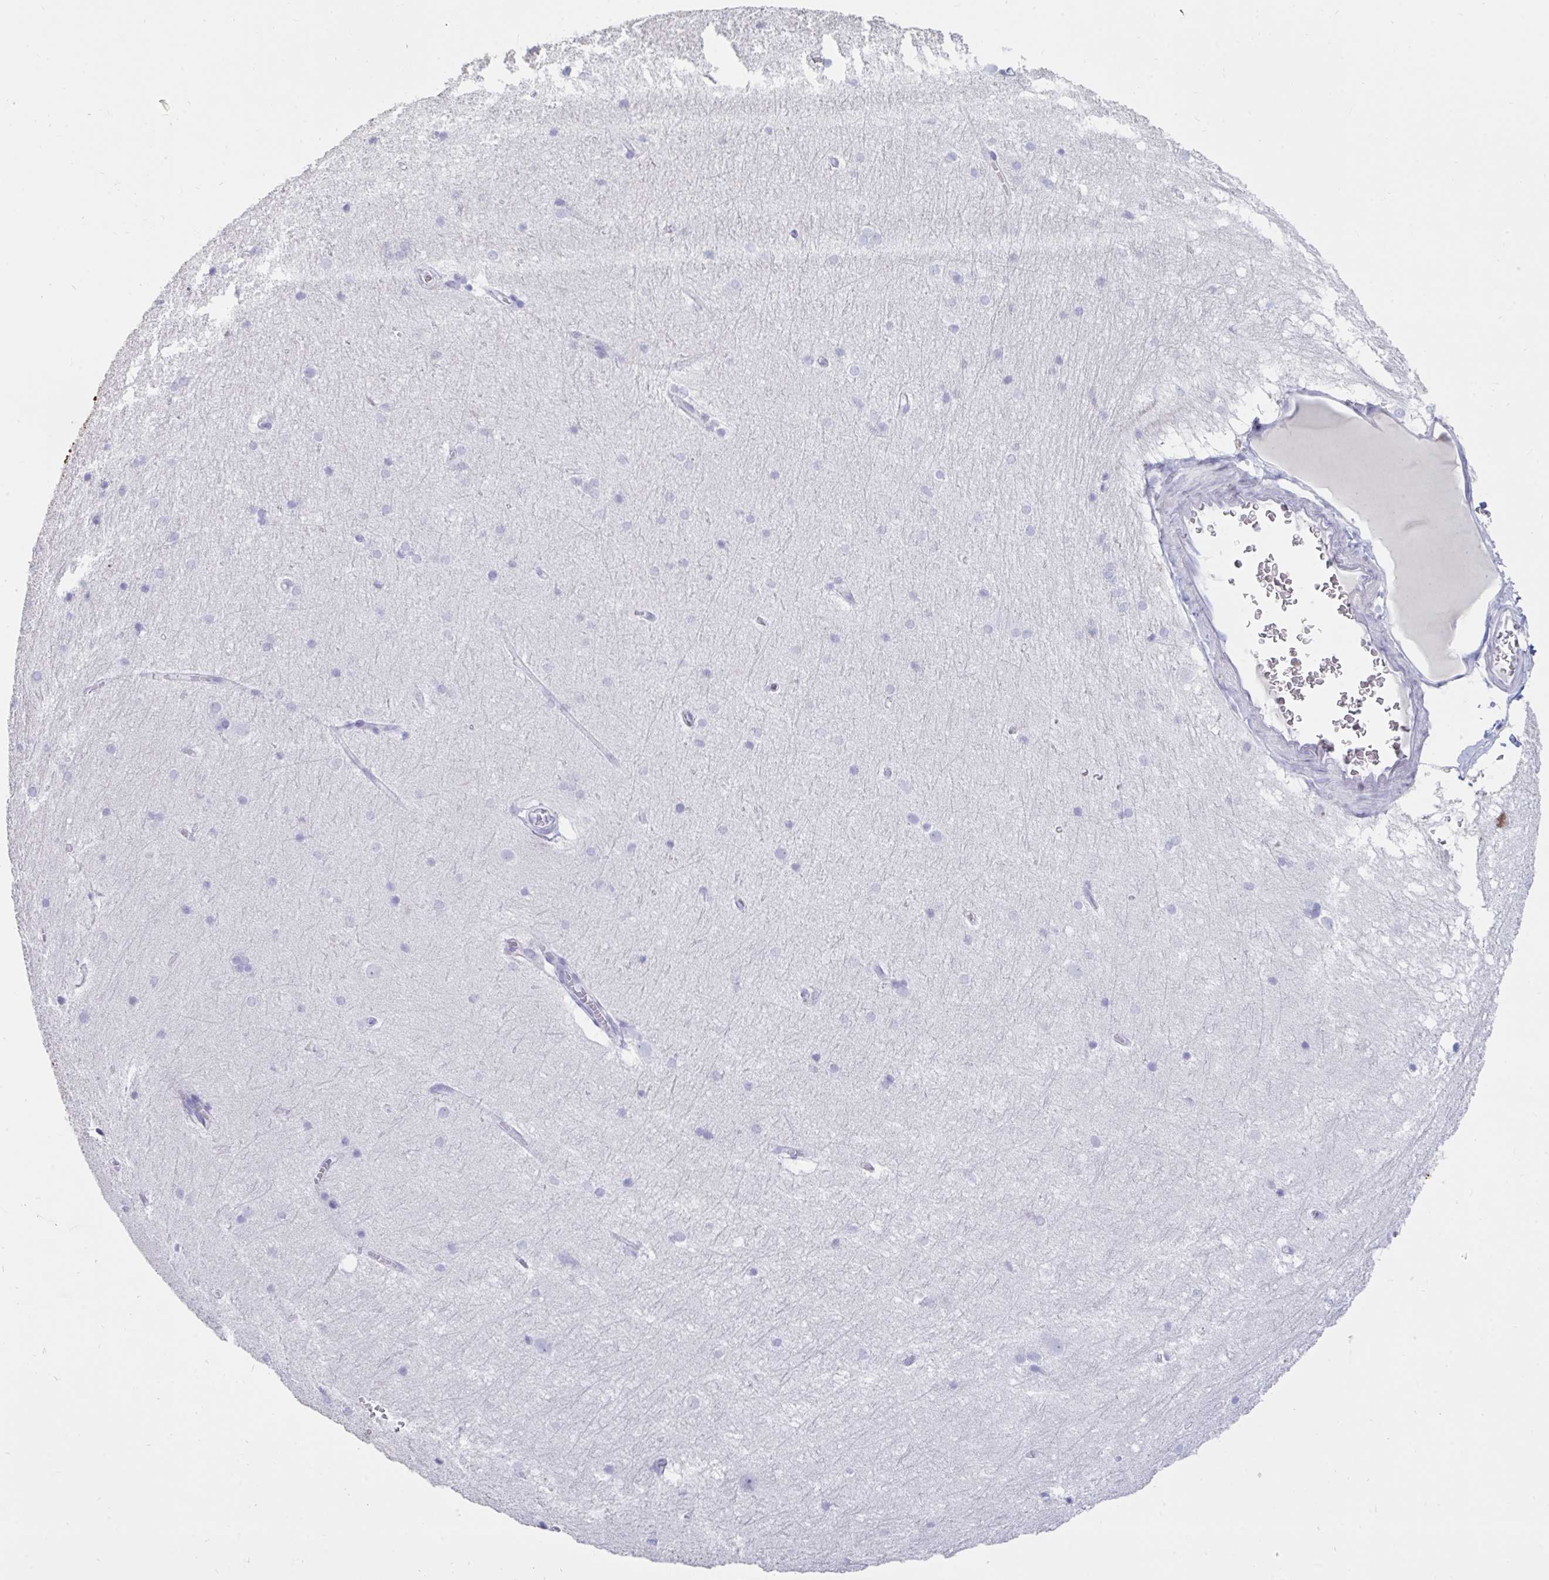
{"staining": {"intensity": "negative", "quantity": "none", "location": "none"}, "tissue": "hippocampus", "cell_type": "Glial cells", "image_type": "normal", "snomed": [{"axis": "morphology", "description": "Normal tissue, NOS"}, {"axis": "topography", "description": "Cerebral cortex"}, {"axis": "topography", "description": "Hippocampus"}], "caption": "Immunohistochemistry (IHC) of benign hippocampus reveals no positivity in glial cells. Nuclei are stained in blue.", "gene": "TNNC1", "patient": {"sex": "female", "age": 19}}